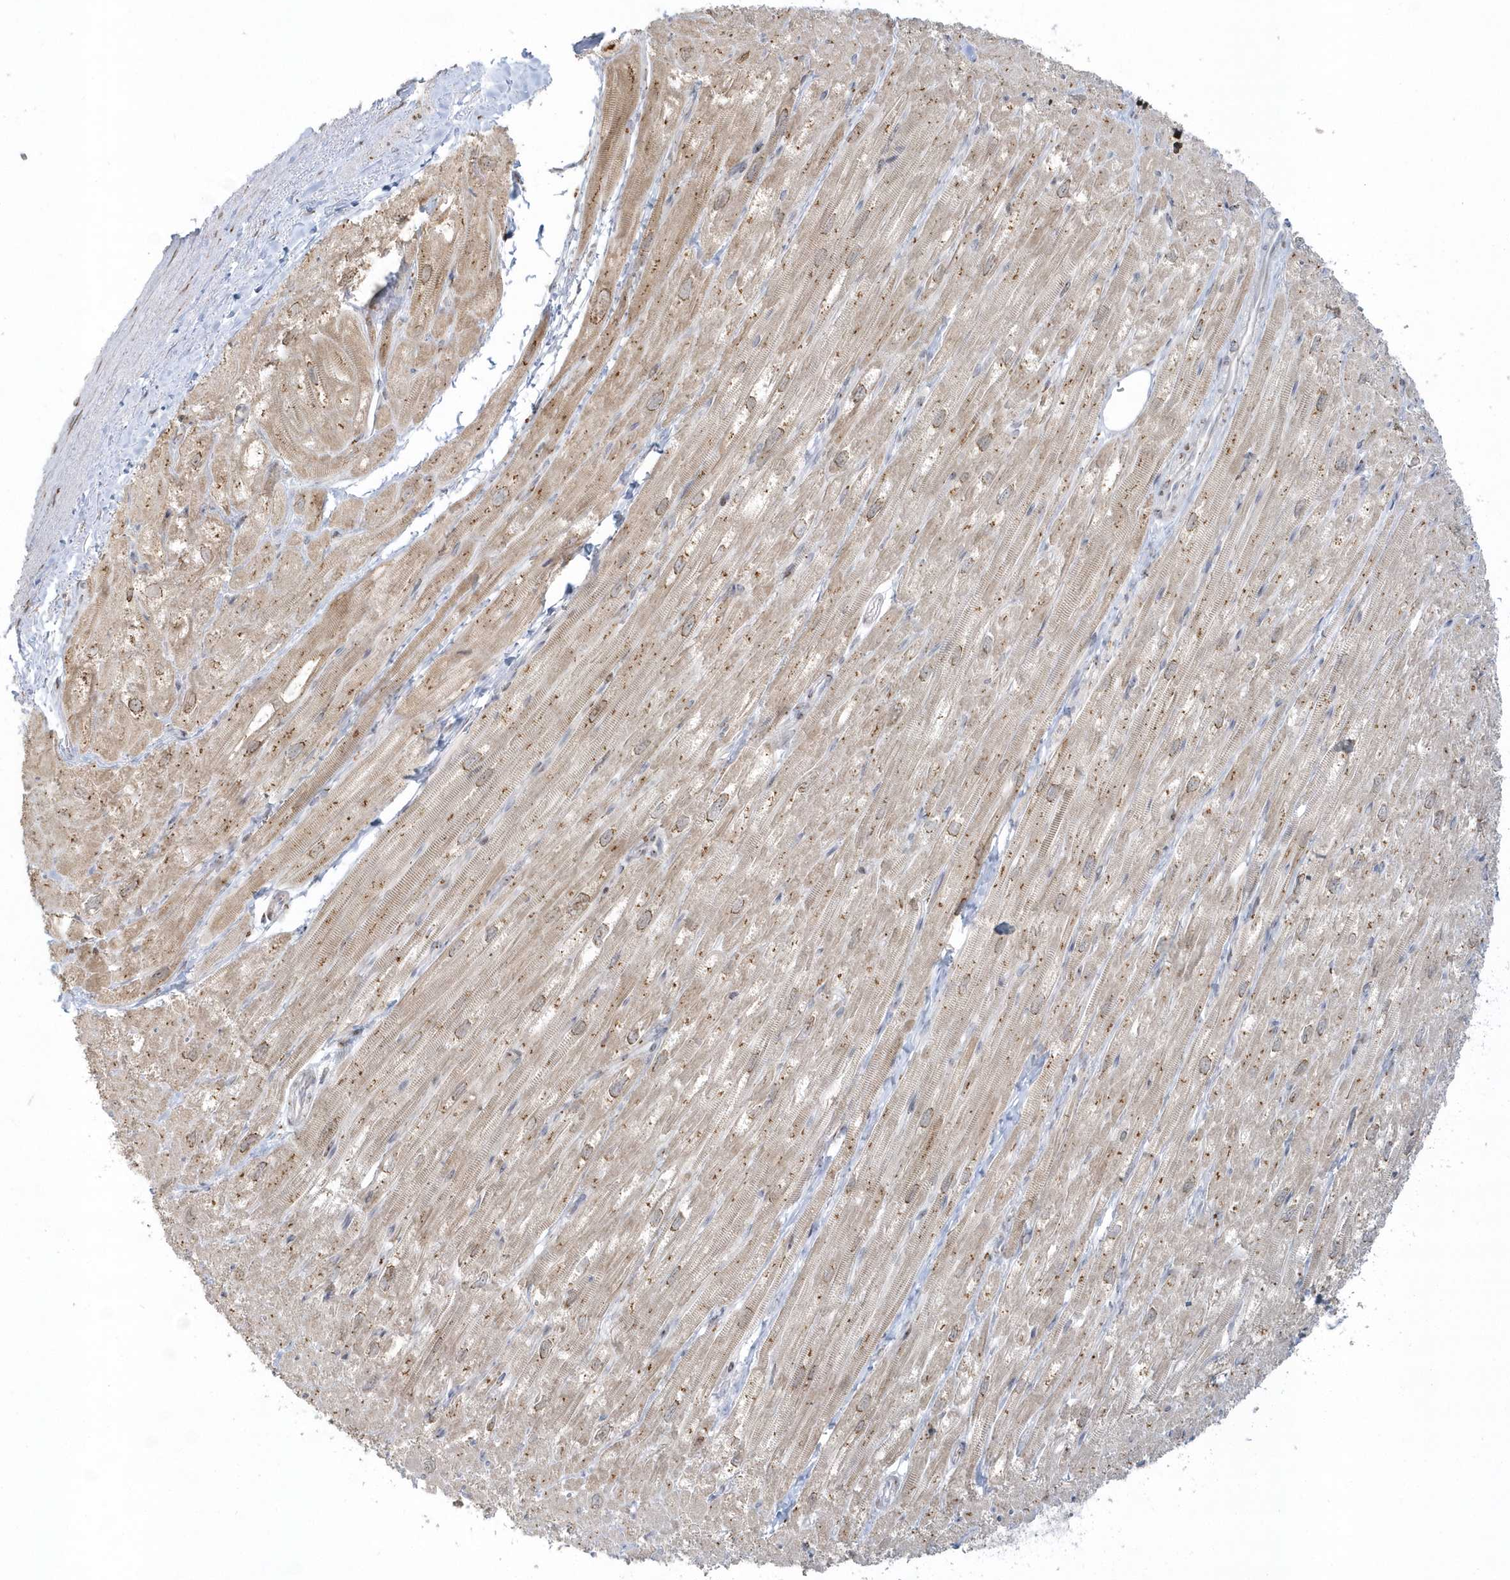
{"staining": {"intensity": "moderate", "quantity": "25%-75%", "location": "cytoplasmic/membranous"}, "tissue": "heart muscle", "cell_type": "Cardiomyocytes", "image_type": "normal", "snomed": [{"axis": "morphology", "description": "Normal tissue, NOS"}, {"axis": "topography", "description": "Heart"}], "caption": "Heart muscle stained with IHC shows moderate cytoplasmic/membranous expression in approximately 25%-75% of cardiomyocytes. (Stains: DAB (3,3'-diaminobenzidine) in brown, nuclei in blue, Microscopy: brightfield microscopy at high magnification).", "gene": "DHFR", "patient": {"sex": "male", "age": 50}}